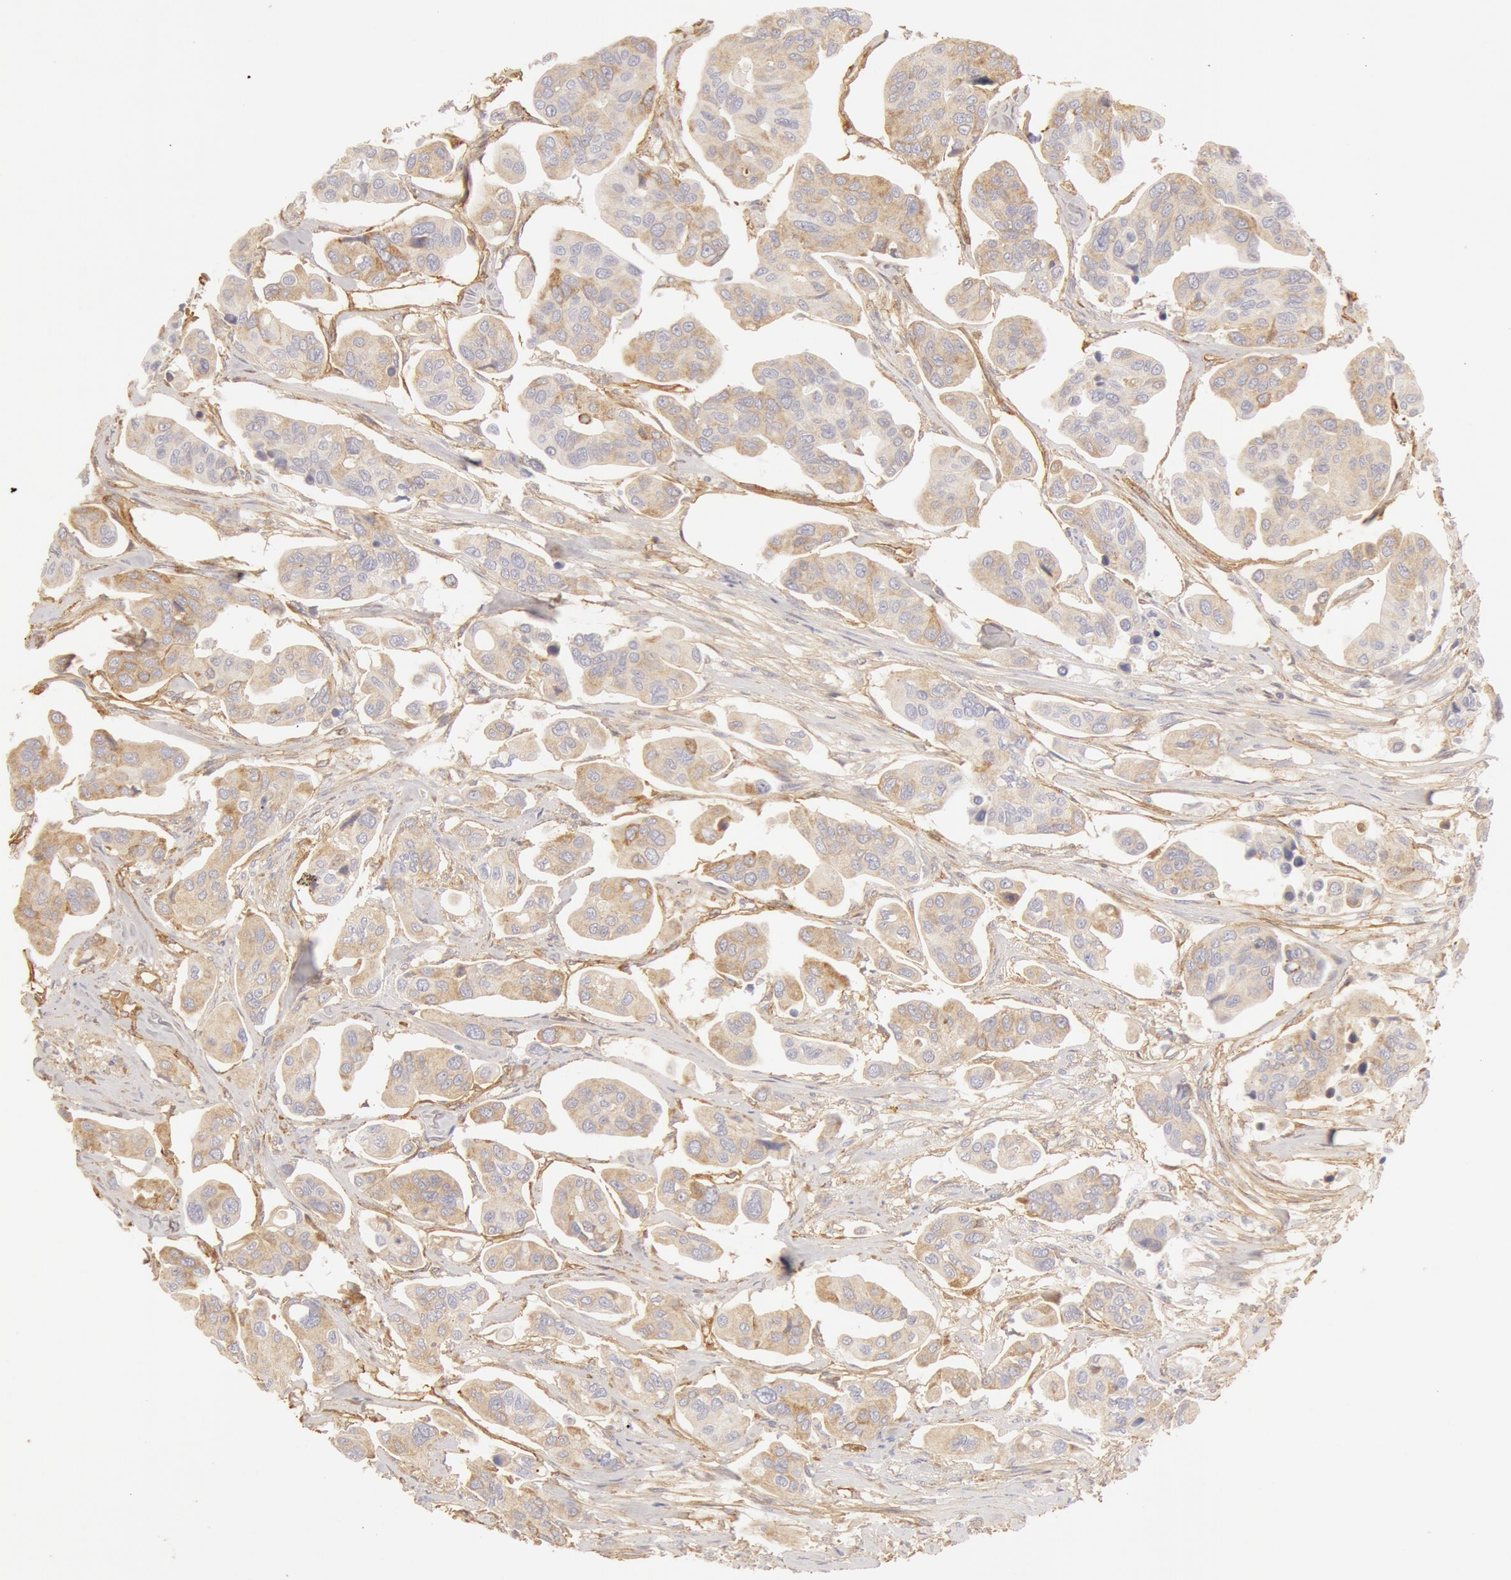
{"staining": {"intensity": "weak", "quantity": ">75%", "location": "cytoplasmic/membranous"}, "tissue": "urothelial cancer", "cell_type": "Tumor cells", "image_type": "cancer", "snomed": [{"axis": "morphology", "description": "Adenocarcinoma, NOS"}, {"axis": "topography", "description": "Urinary bladder"}], "caption": "The image displays immunohistochemical staining of urothelial cancer. There is weak cytoplasmic/membranous positivity is identified in about >75% of tumor cells.", "gene": "COL4A1", "patient": {"sex": "male", "age": 61}}